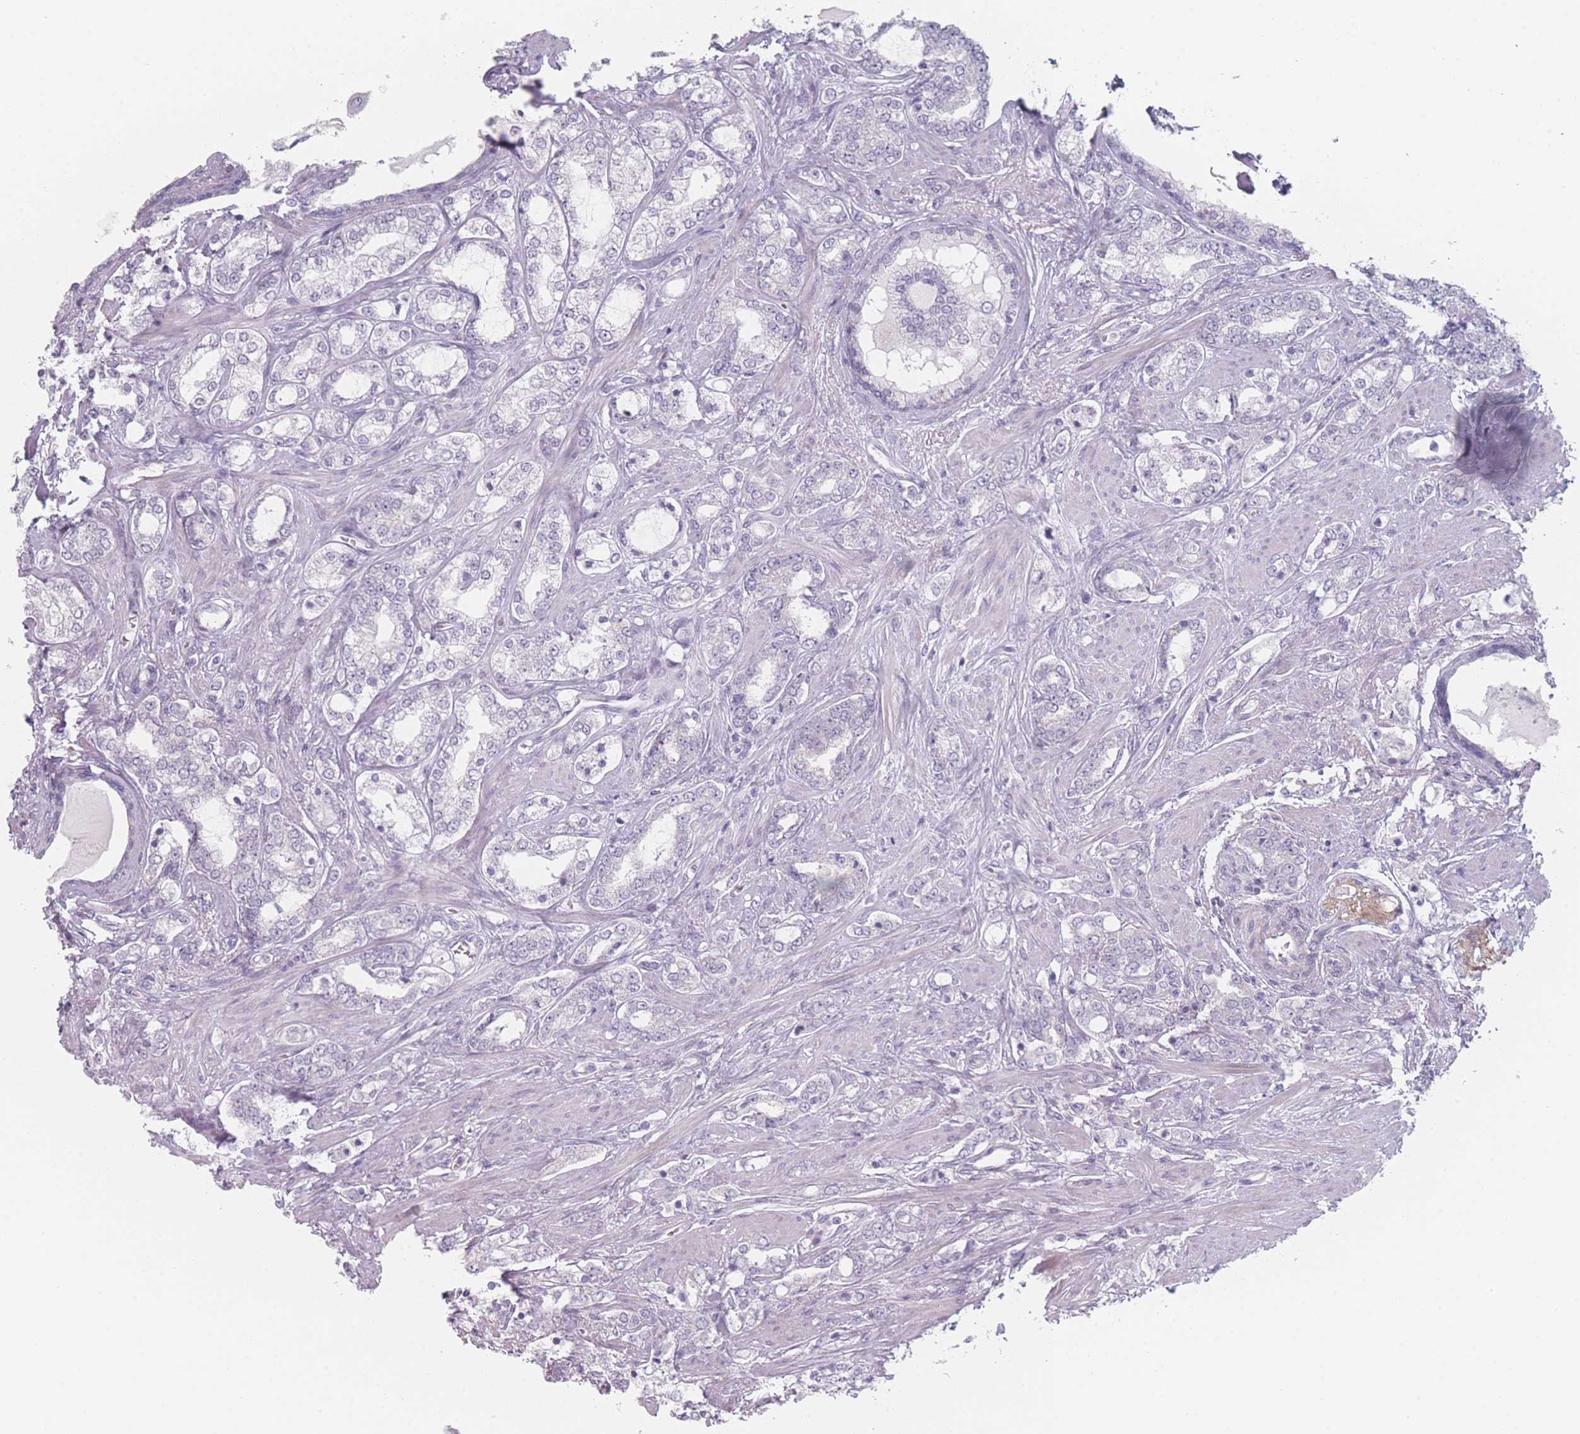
{"staining": {"intensity": "negative", "quantity": "none", "location": "none"}, "tissue": "prostate cancer", "cell_type": "Tumor cells", "image_type": "cancer", "snomed": [{"axis": "morphology", "description": "Adenocarcinoma, High grade"}, {"axis": "topography", "description": "Prostate"}], "caption": "IHC of human prostate cancer (adenocarcinoma (high-grade)) shows no expression in tumor cells. The staining was performed using DAB (3,3'-diaminobenzidine) to visualize the protein expression in brown, while the nuclei were stained in blue with hematoxylin (Magnification: 20x).", "gene": "RNF4", "patient": {"sex": "male", "age": 64}}